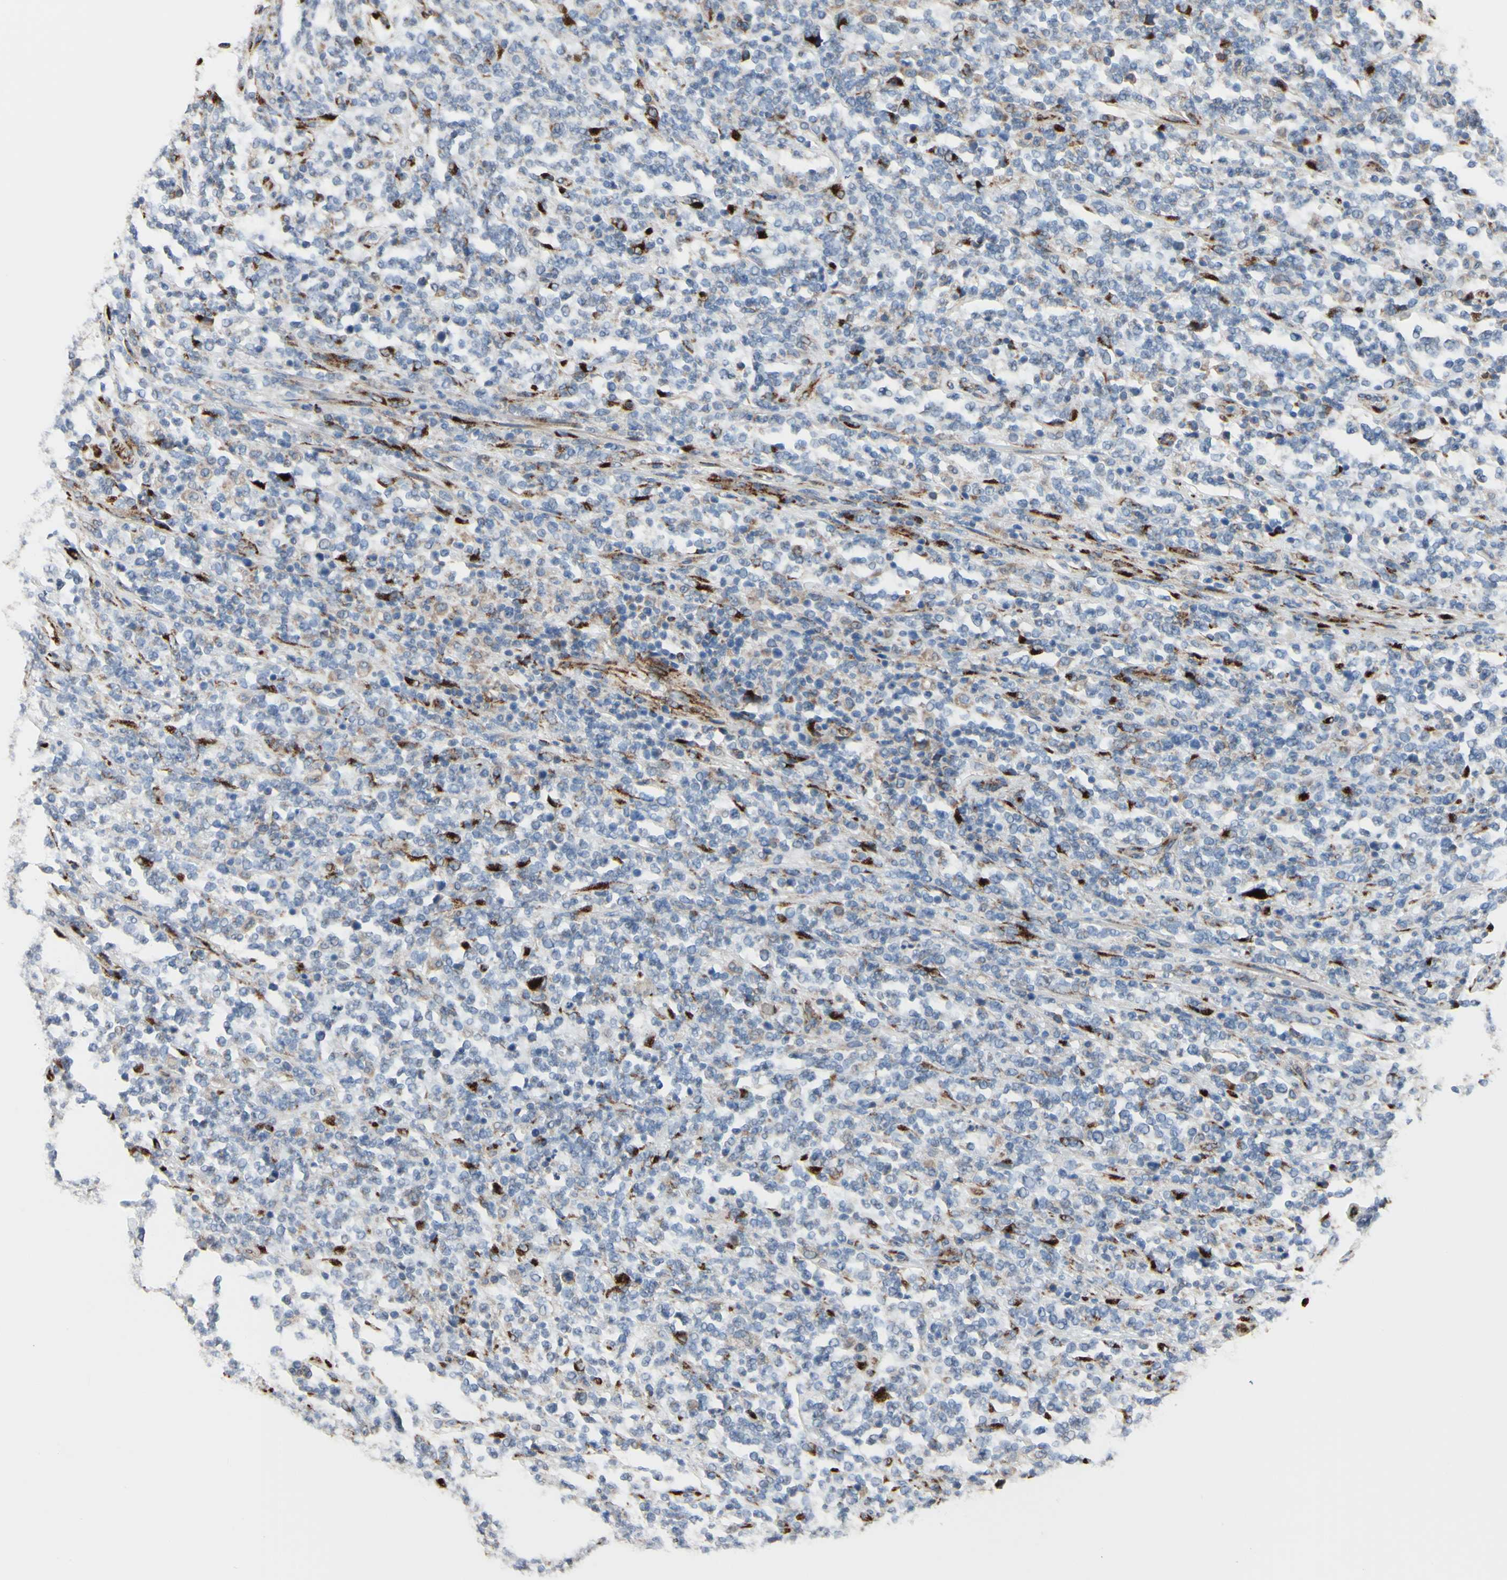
{"staining": {"intensity": "weak", "quantity": "<25%", "location": "cytoplasmic/membranous"}, "tissue": "lymphoma", "cell_type": "Tumor cells", "image_type": "cancer", "snomed": [{"axis": "morphology", "description": "Malignant lymphoma, non-Hodgkin's type, High grade"}, {"axis": "topography", "description": "Soft tissue"}], "caption": "A histopathology image of malignant lymphoma, non-Hodgkin's type (high-grade) stained for a protein shows no brown staining in tumor cells.", "gene": "AGPAT5", "patient": {"sex": "male", "age": 18}}